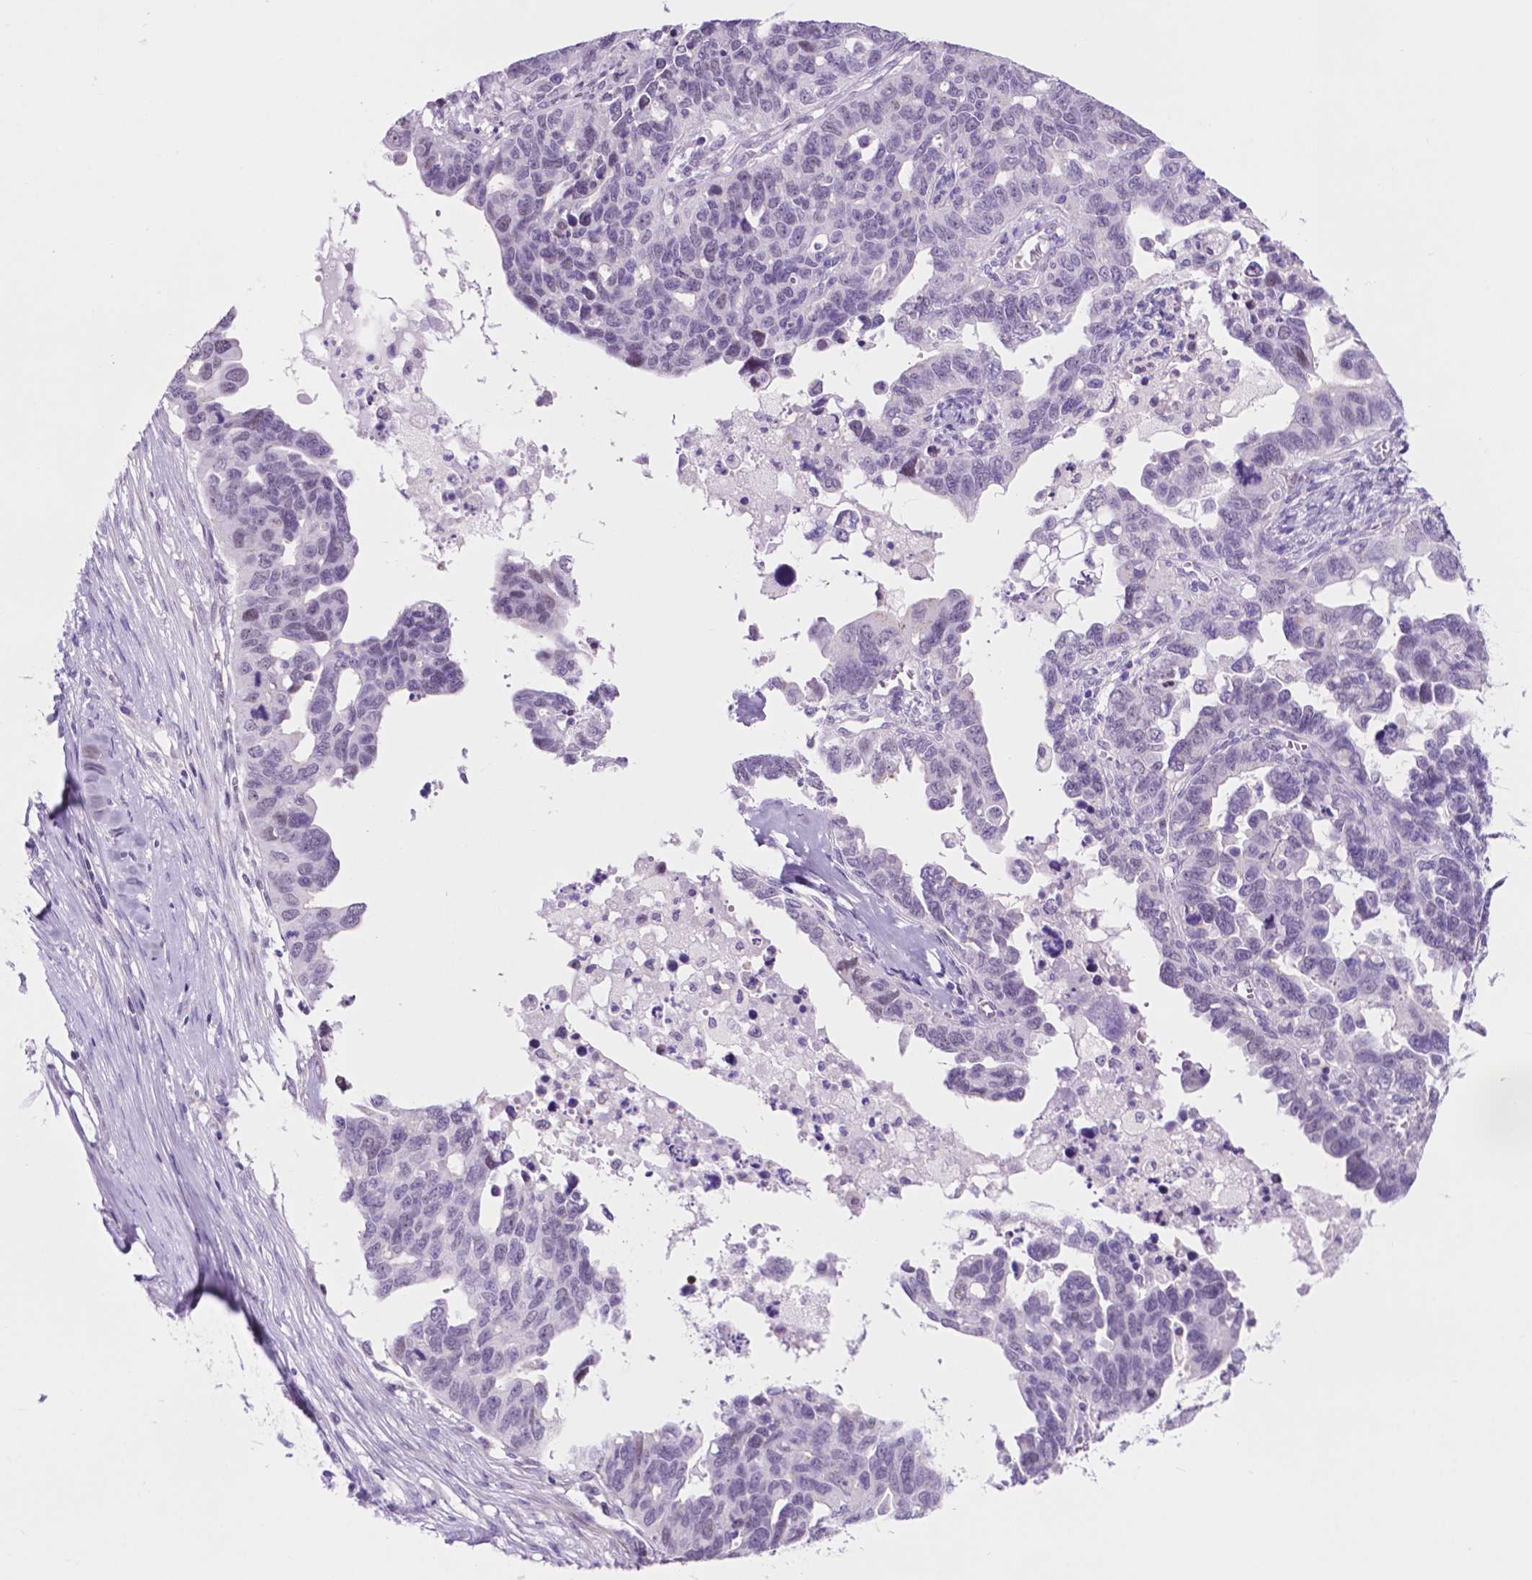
{"staining": {"intensity": "negative", "quantity": "none", "location": "none"}, "tissue": "ovarian cancer", "cell_type": "Tumor cells", "image_type": "cancer", "snomed": [{"axis": "morphology", "description": "Cystadenocarcinoma, serous, NOS"}, {"axis": "topography", "description": "Ovary"}], "caption": "This is an immunohistochemistry image of ovarian serous cystadenocarcinoma. There is no staining in tumor cells.", "gene": "ACY3", "patient": {"sex": "female", "age": 69}}